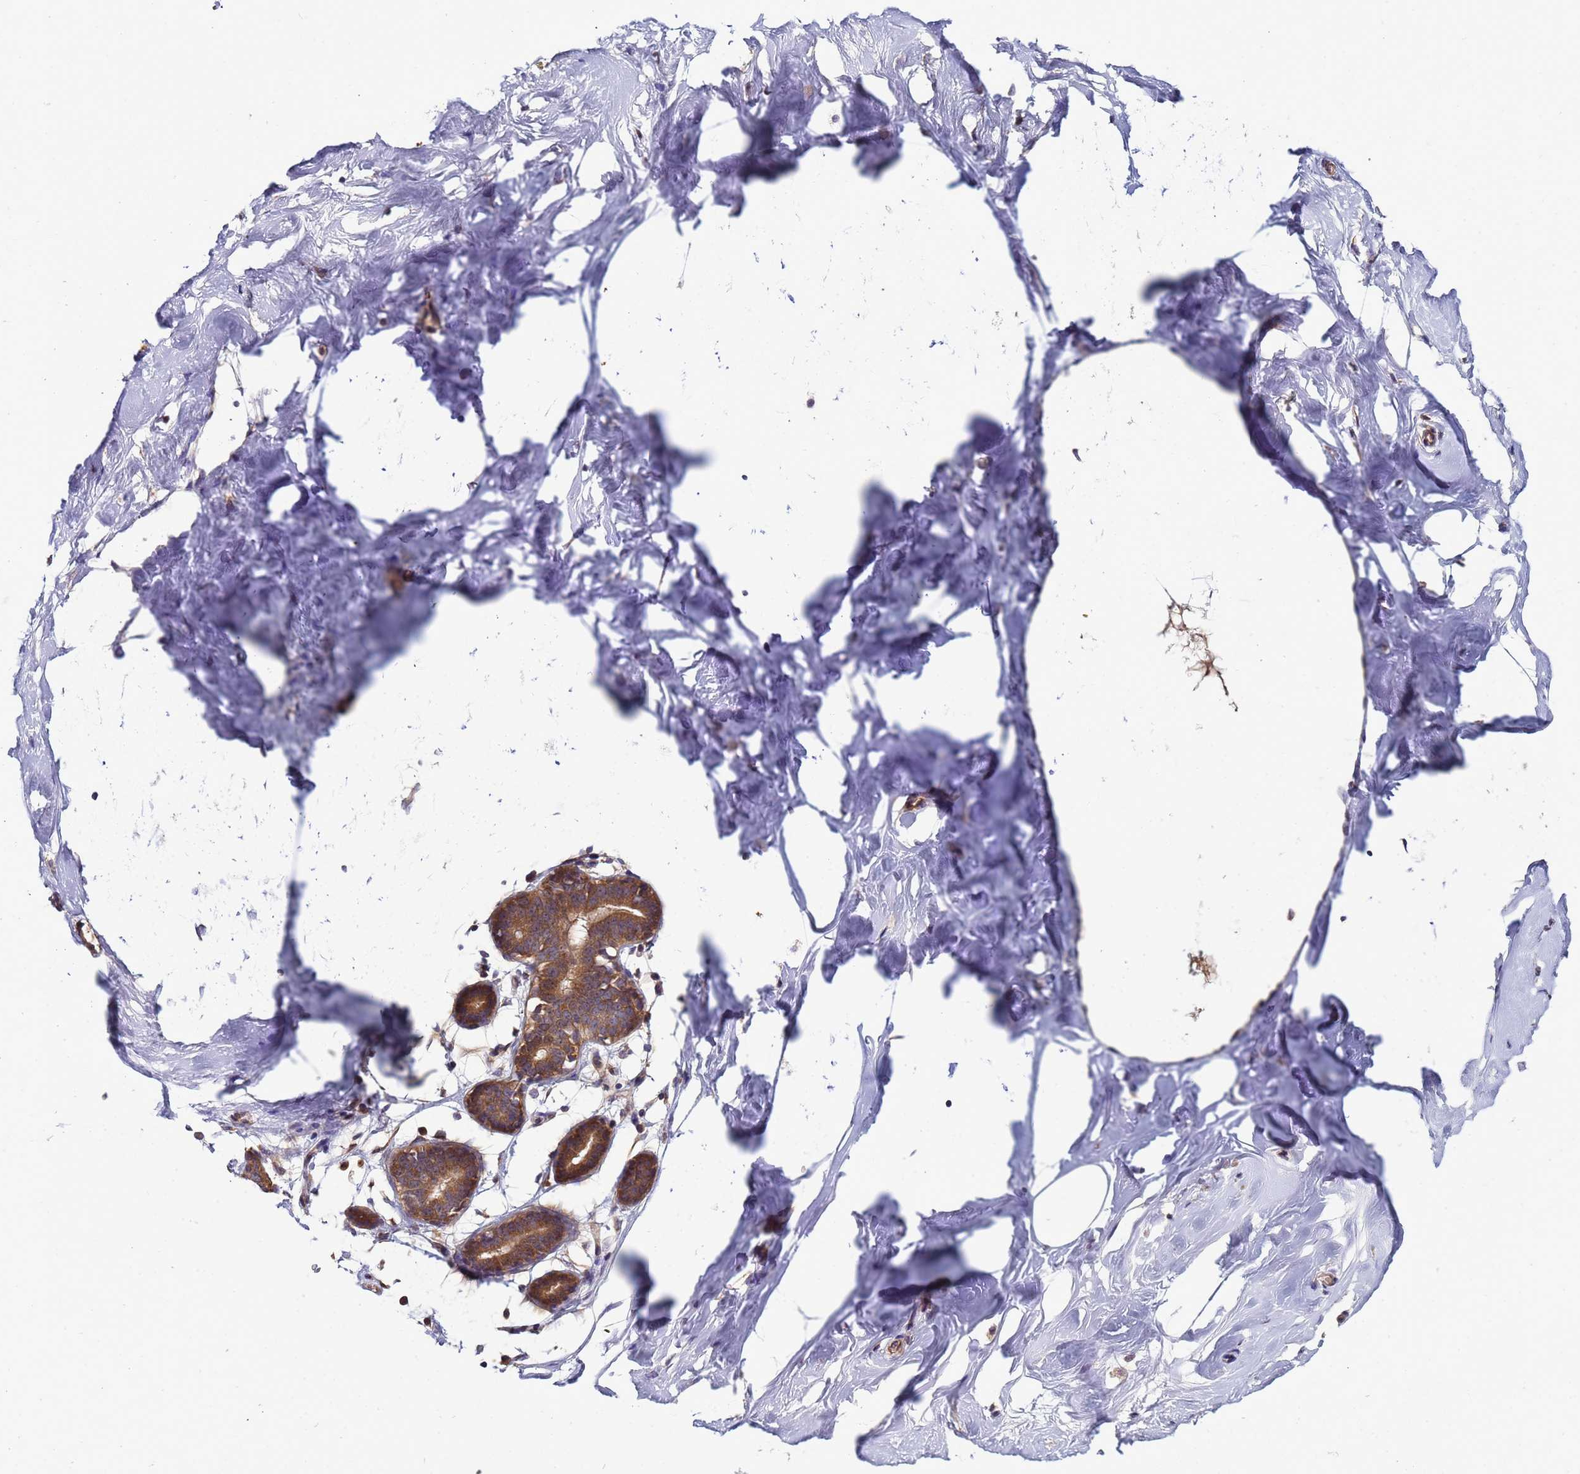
{"staining": {"intensity": "weak", "quantity": ">75%", "location": "cytoplasmic/membranous"}, "tissue": "breast", "cell_type": "Adipocytes", "image_type": "normal", "snomed": [{"axis": "morphology", "description": "Normal tissue, NOS"}, {"axis": "morphology", "description": "Adenoma, NOS"}, {"axis": "topography", "description": "Breast"}], "caption": "Protein expression by immunohistochemistry (IHC) demonstrates weak cytoplasmic/membranous expression in approximately >75% of adipocytes in unremarkable breast.", "gene": "ELMOD2", "patient": {"sex": "female", "age": 23}}